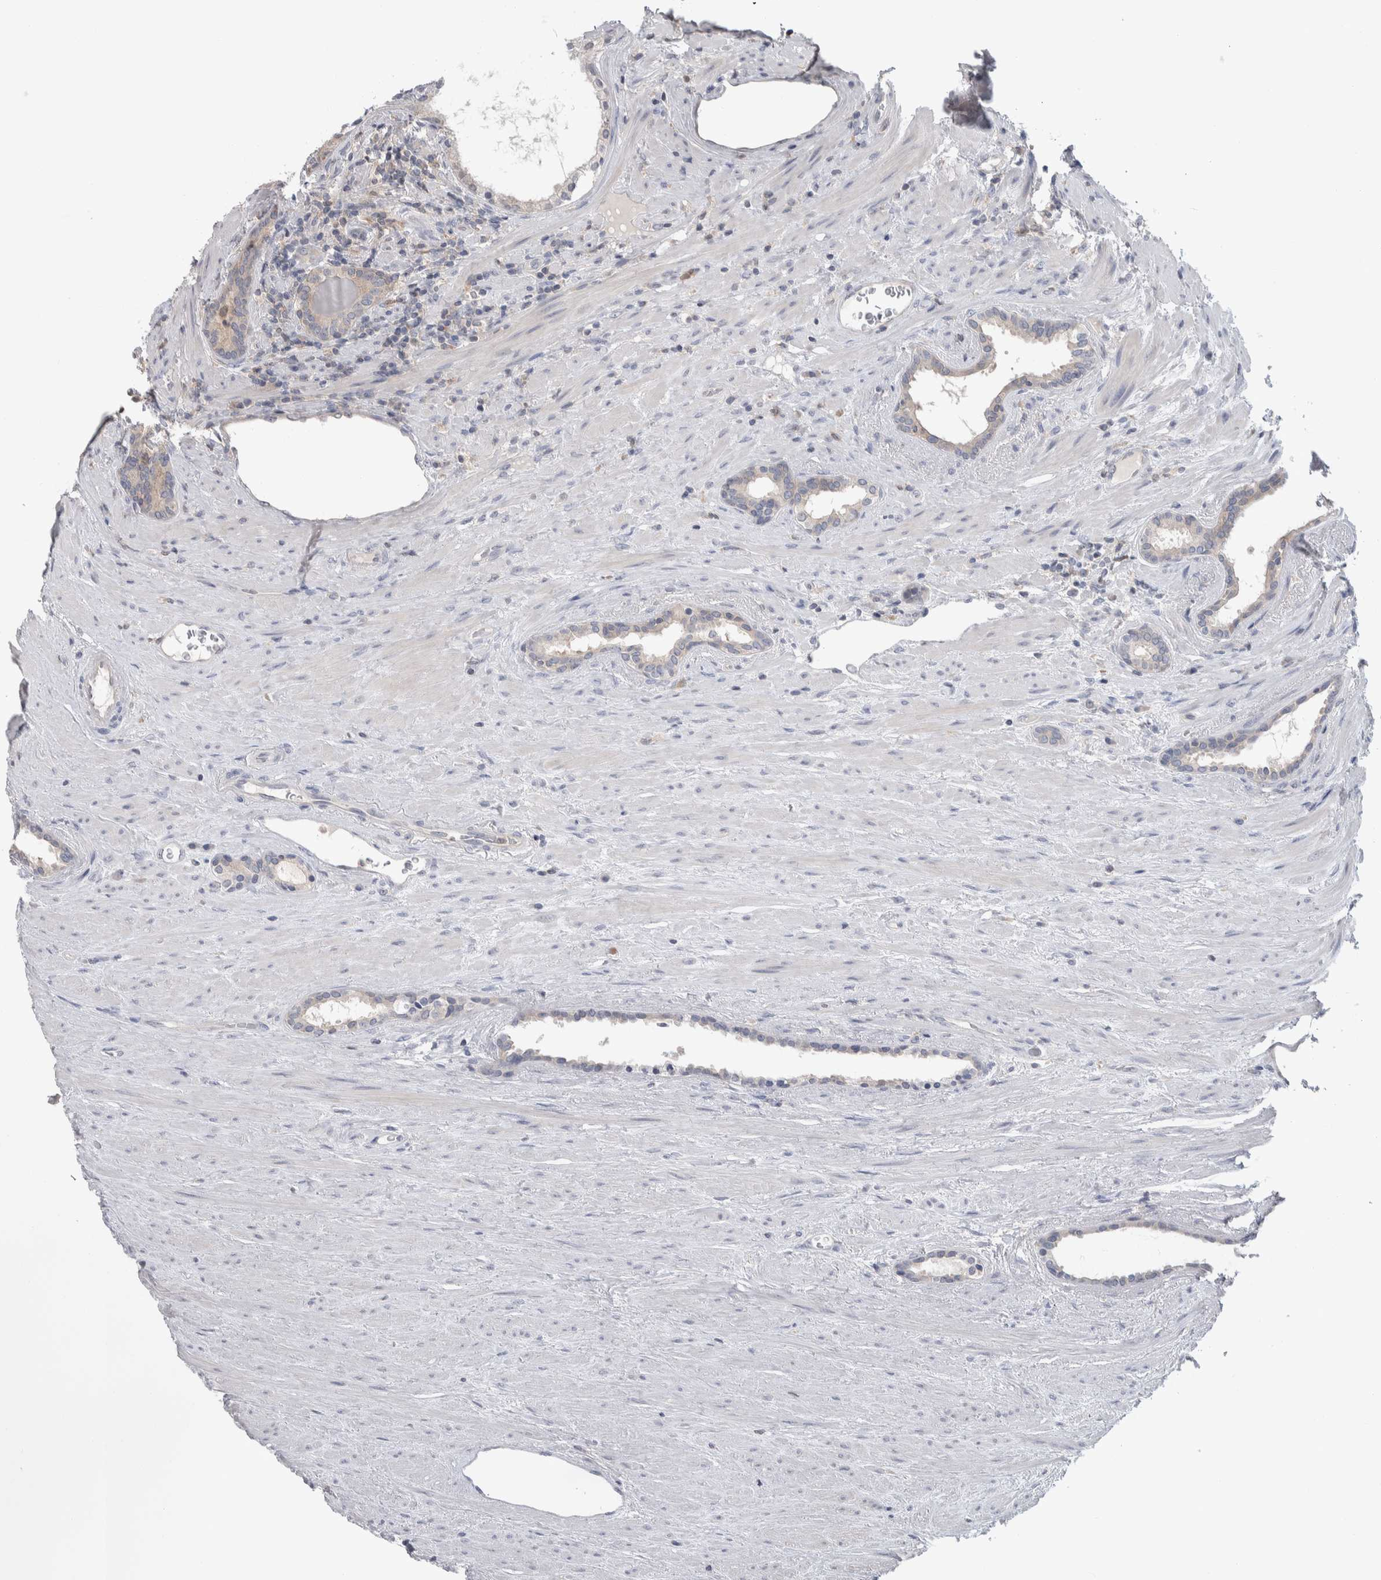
{"staining": {"intensity": "weak", "quantity": "25%-75%", "location": "cytoplasmic/membranous"}, "tissue": "prostate cancer", "cell_type": "Tumor cells", "image_type": "cancer", "snomed": [{"axis": "morphology", "description": "Adenocarcinoma, High grade"}, {"axis": "topography", "description": "Prostate"}], "caption": "Tumor cells demonstrate low levels of weak cytoplasmic/membranous expression in about 25%-75% of cells in human adenocarcinoma (high-grade) (prostate). (DAB (3,3'-diaminobenzidine) IHC with brightfield microscopy, high magnification).", "gene": "HTATIP2", "patient": {"sex": "male", "age": 71}}